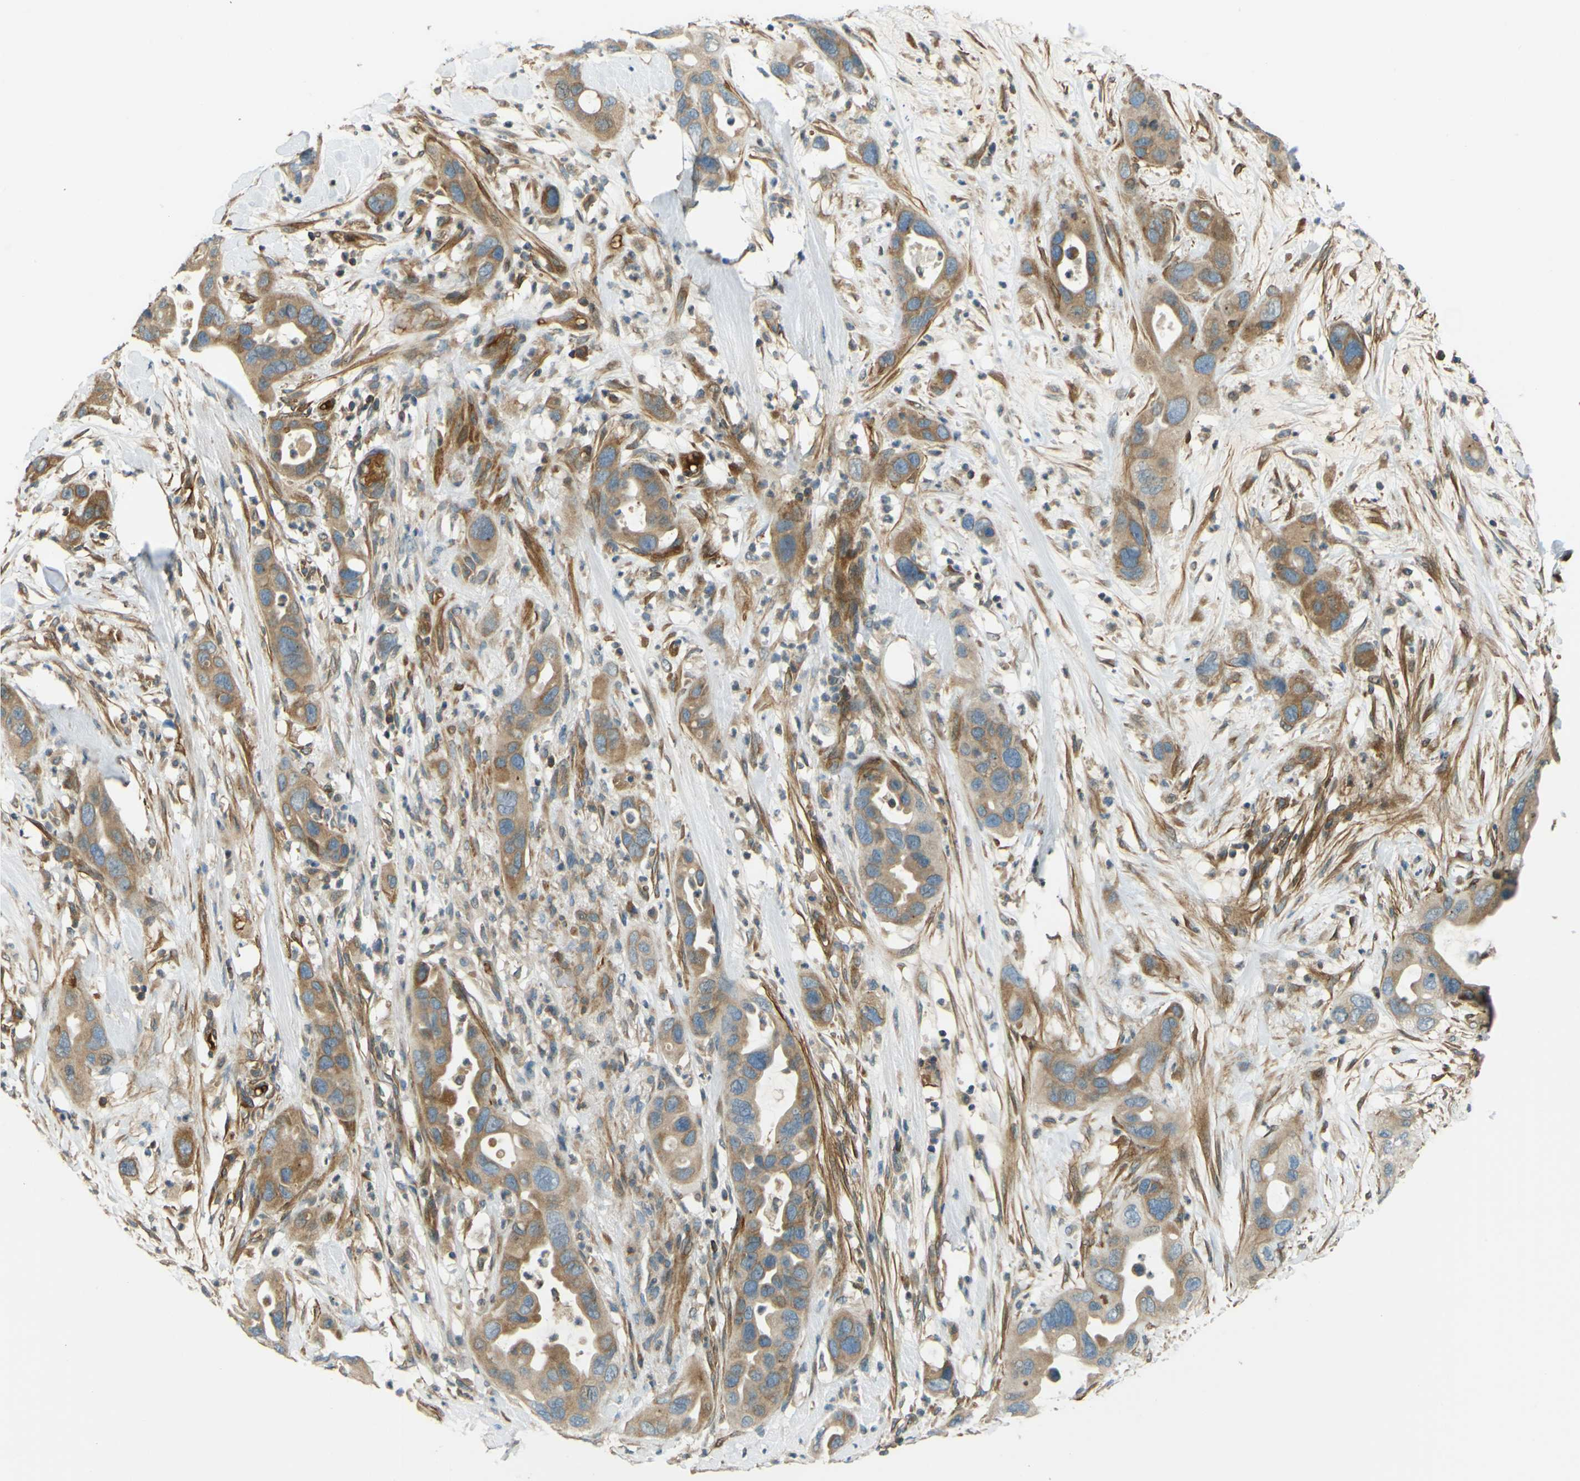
{"staining": {"intensity": "moderate", "quantity": ">75%", "location": "cytoplasmic/membranous"}, "tissue": "pancreatic cancer", "cell_type": "Tumor cells", "image_type": "cancer", "snomed": [{"axis": "morphology", "description": "Adenocarcinoma, NOS"}, {"axis": "topography", "description": "Pancreas"}], "caption": "This image demonstrates IHC staining of pancreatic cancer (adenocarcinoma), with medium moderate cytoplasmic/membranous positivity in about >75% of tumor cells.", "gene": "LPCAT1", "patient": {"sex": "female", "age": 71}}